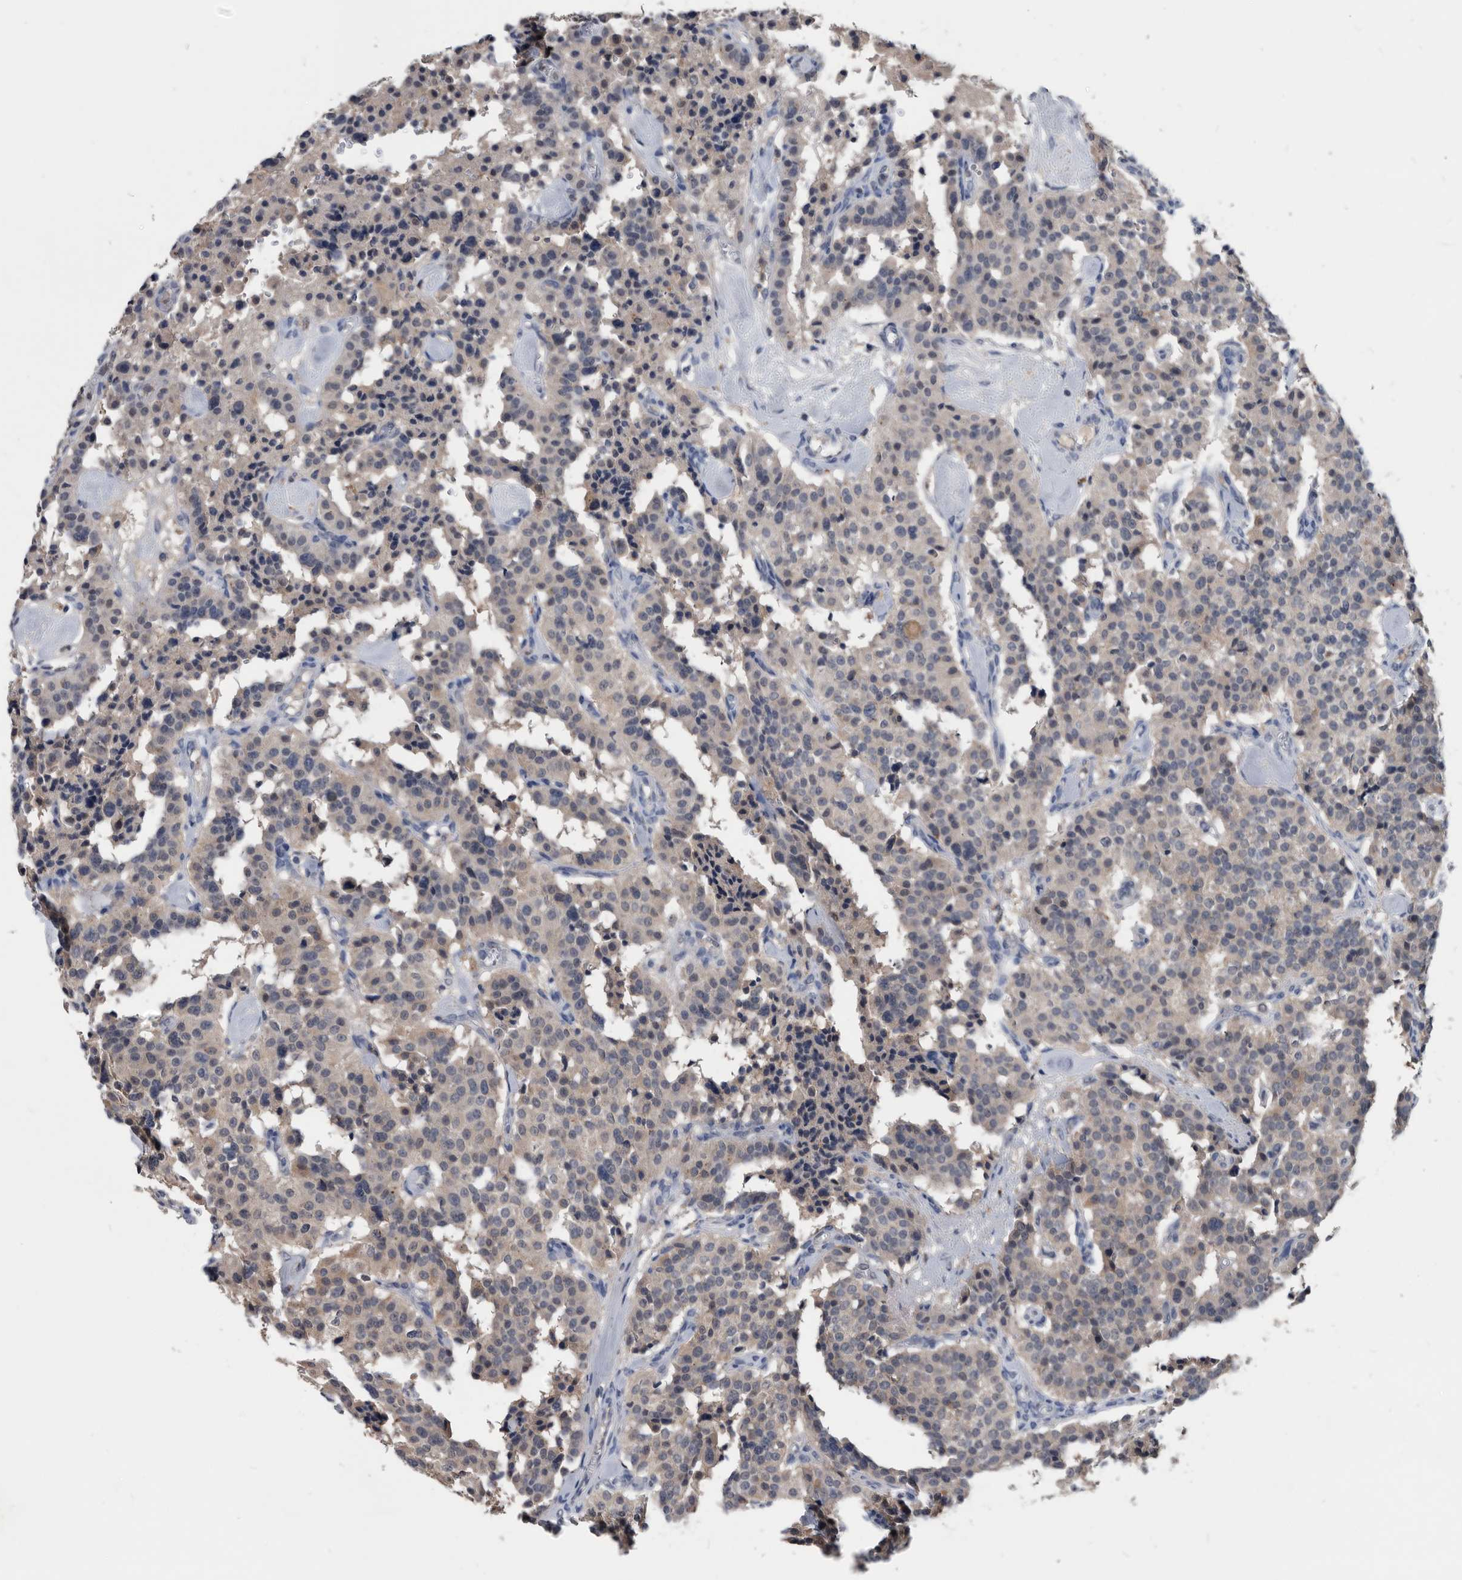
{"staining": {"intensity": "weak", "quantity": "25%-75%", "location": "cytoplasmic/membranous"}, "tissue": "carcinoid", "cell_type": "Tumor cells", "image_type": "cancer", "snomed": [{"axis": "morphology", "description": "Carcinoid, malignant, NOS"}, {"axis": "topography", "description": "Lung"}], "caption": "An image of human carcinoid stained for a protein exhibits weak cytoplasmic/membranous brown staining in tumor cells.", "gene": "PDXK", "patient": {"sex": "male", "age": 30}}